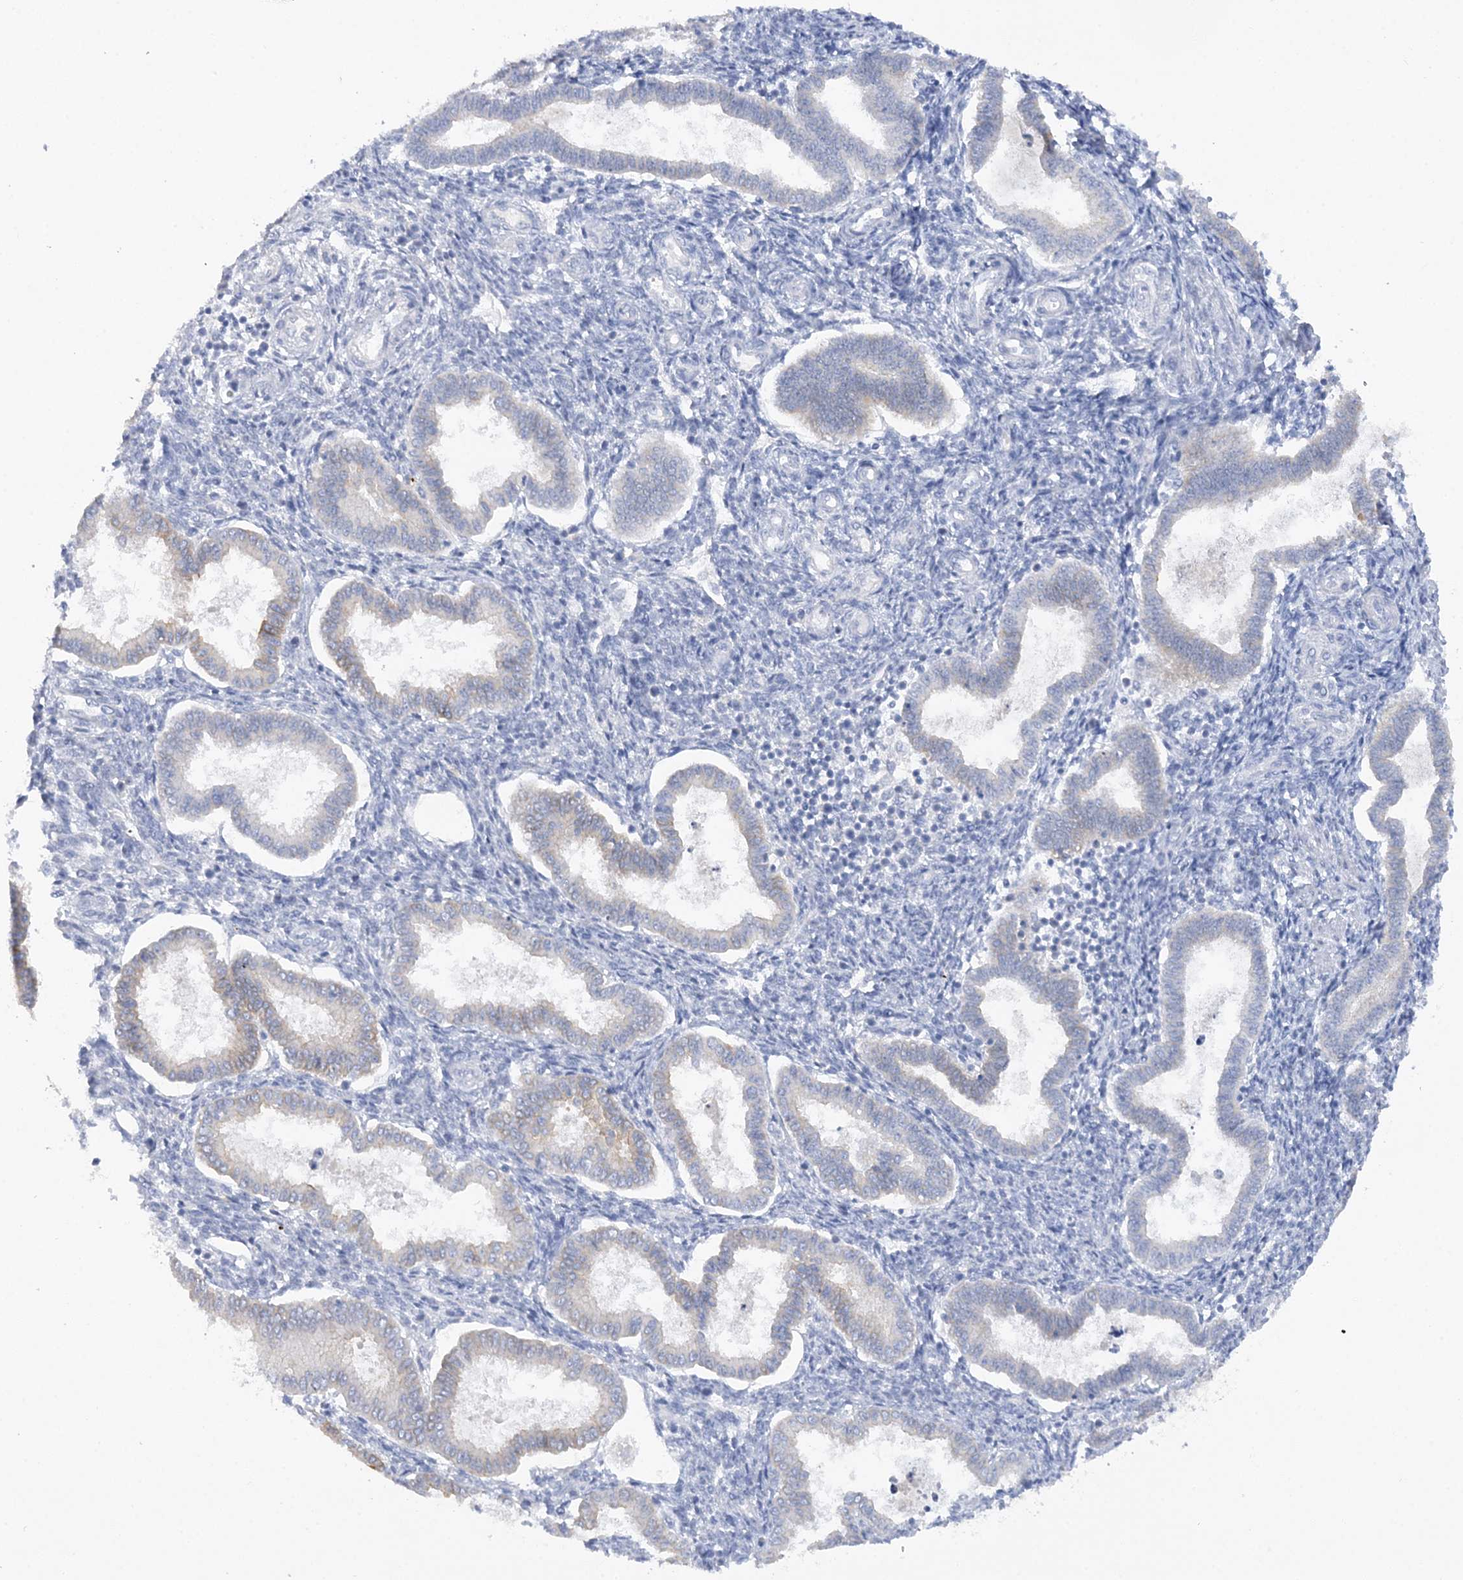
{"staining": {"intensity": "negative", "quantity": "none", "location": "none"}, "tissue": "endometrium", "cell_type": "Cells in endometrial stroma", "image_type": "normal", "snomed": [{"axis": "morphology", "description": "Normal tissue, NOS"}, {"axis": "topography", "description": "Endometrium"}], "caption": "Immunohistochemical staining of unremarkable human endometrium shows no significant positivity in cells in endometrial stroma. (DAB immunohistochemistry (IHC) with hematoxylin counter stain).", "gene": "RPEL1", "patient": {"sex": "female", "age": 24}}